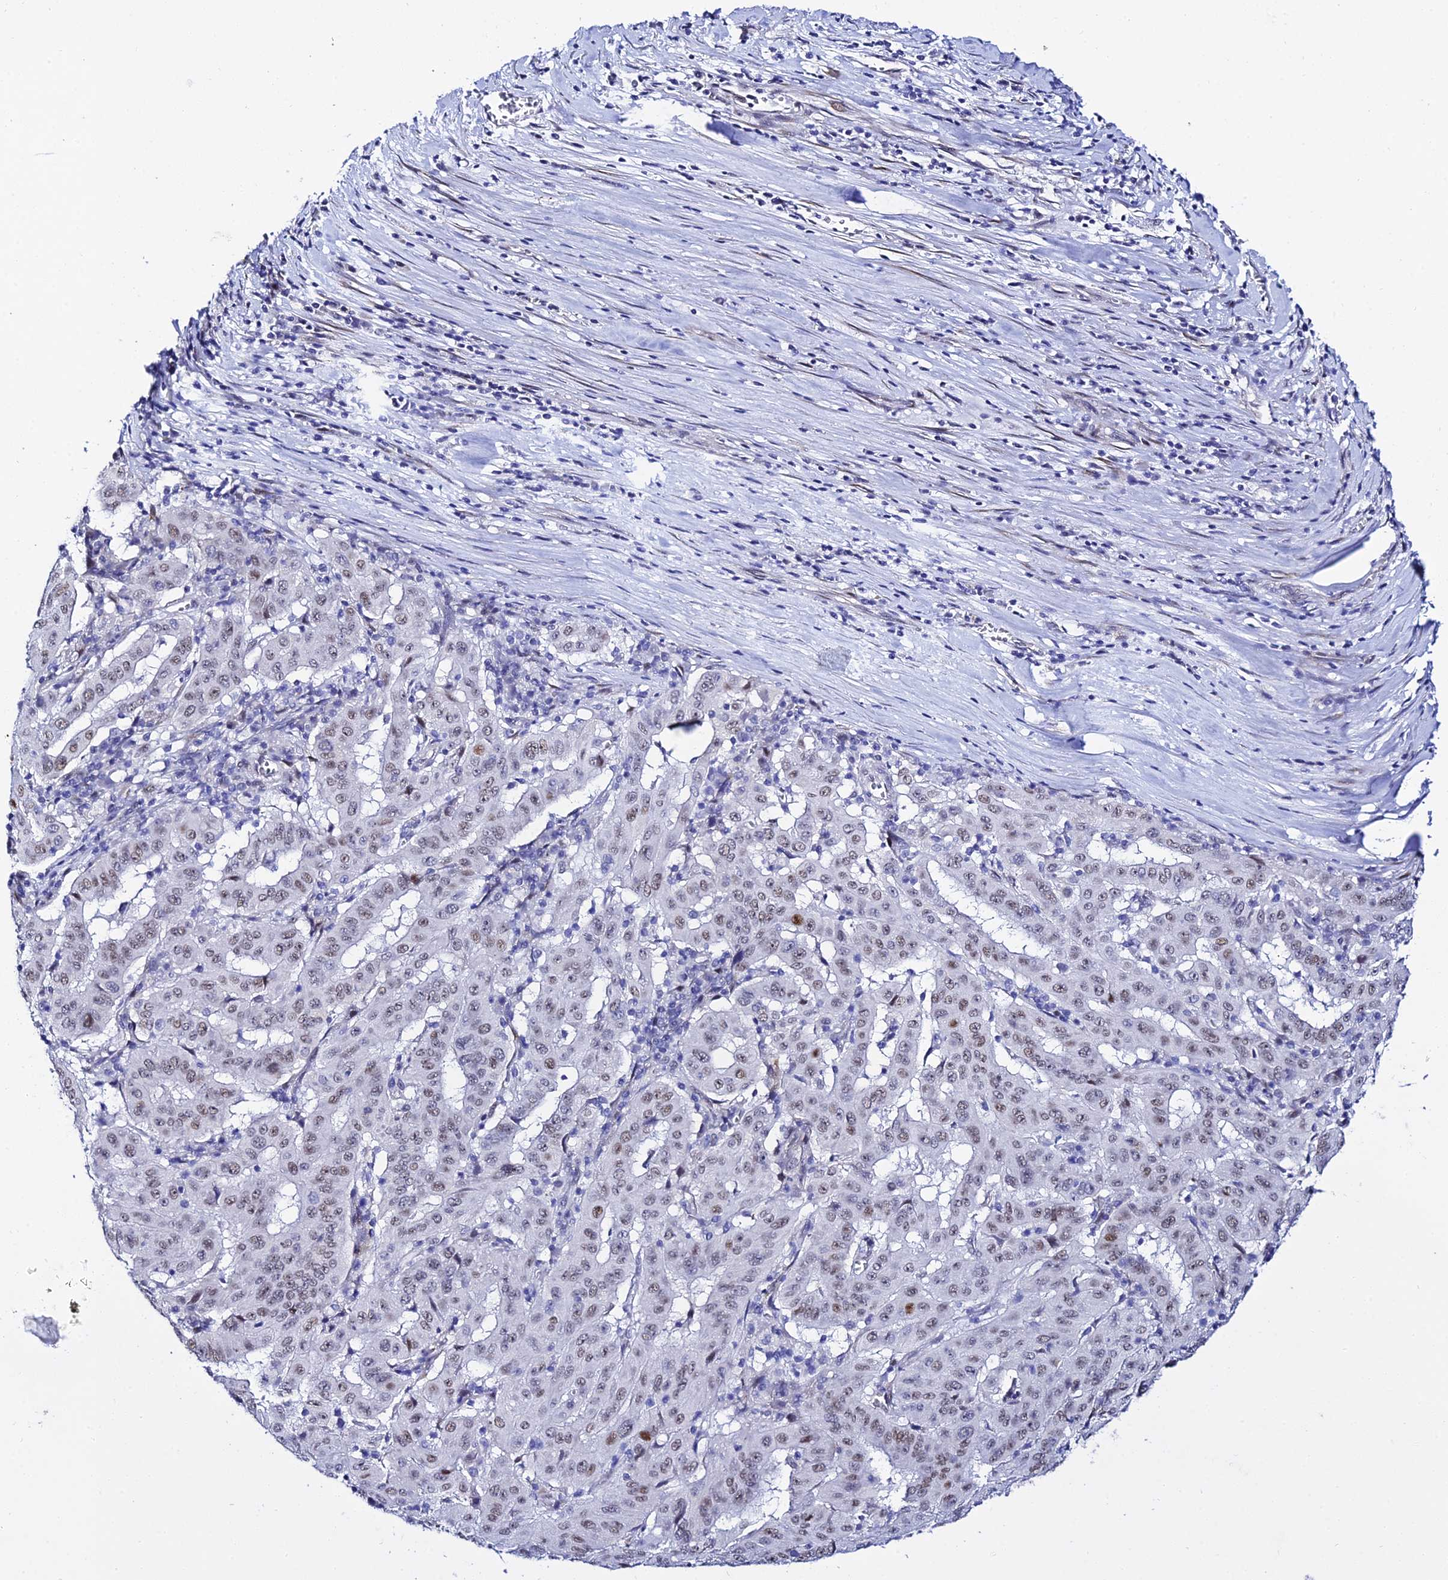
{"staining": {"intensity": "weak", "quantity": "25%-75%", "location": "nuclear"}, "tissue": "pancreatic cancer", "cell_type": "Tumor cells", "image_type": "cancer", "snomed": [{"axis": "morphology", "description": "Adenocarcinoma, NOS"}, {"axis": "topography", "description": "Pancreas"}], "caption": "Pancreatic cancer (adenocarcinoma) was stained to show a protein in brown. There is low levels of weak nuclear expression in approximately 25%-75% of tumor cells.", "gene": "POFUT2", "patient": {"sex": "male", "age": 63}}